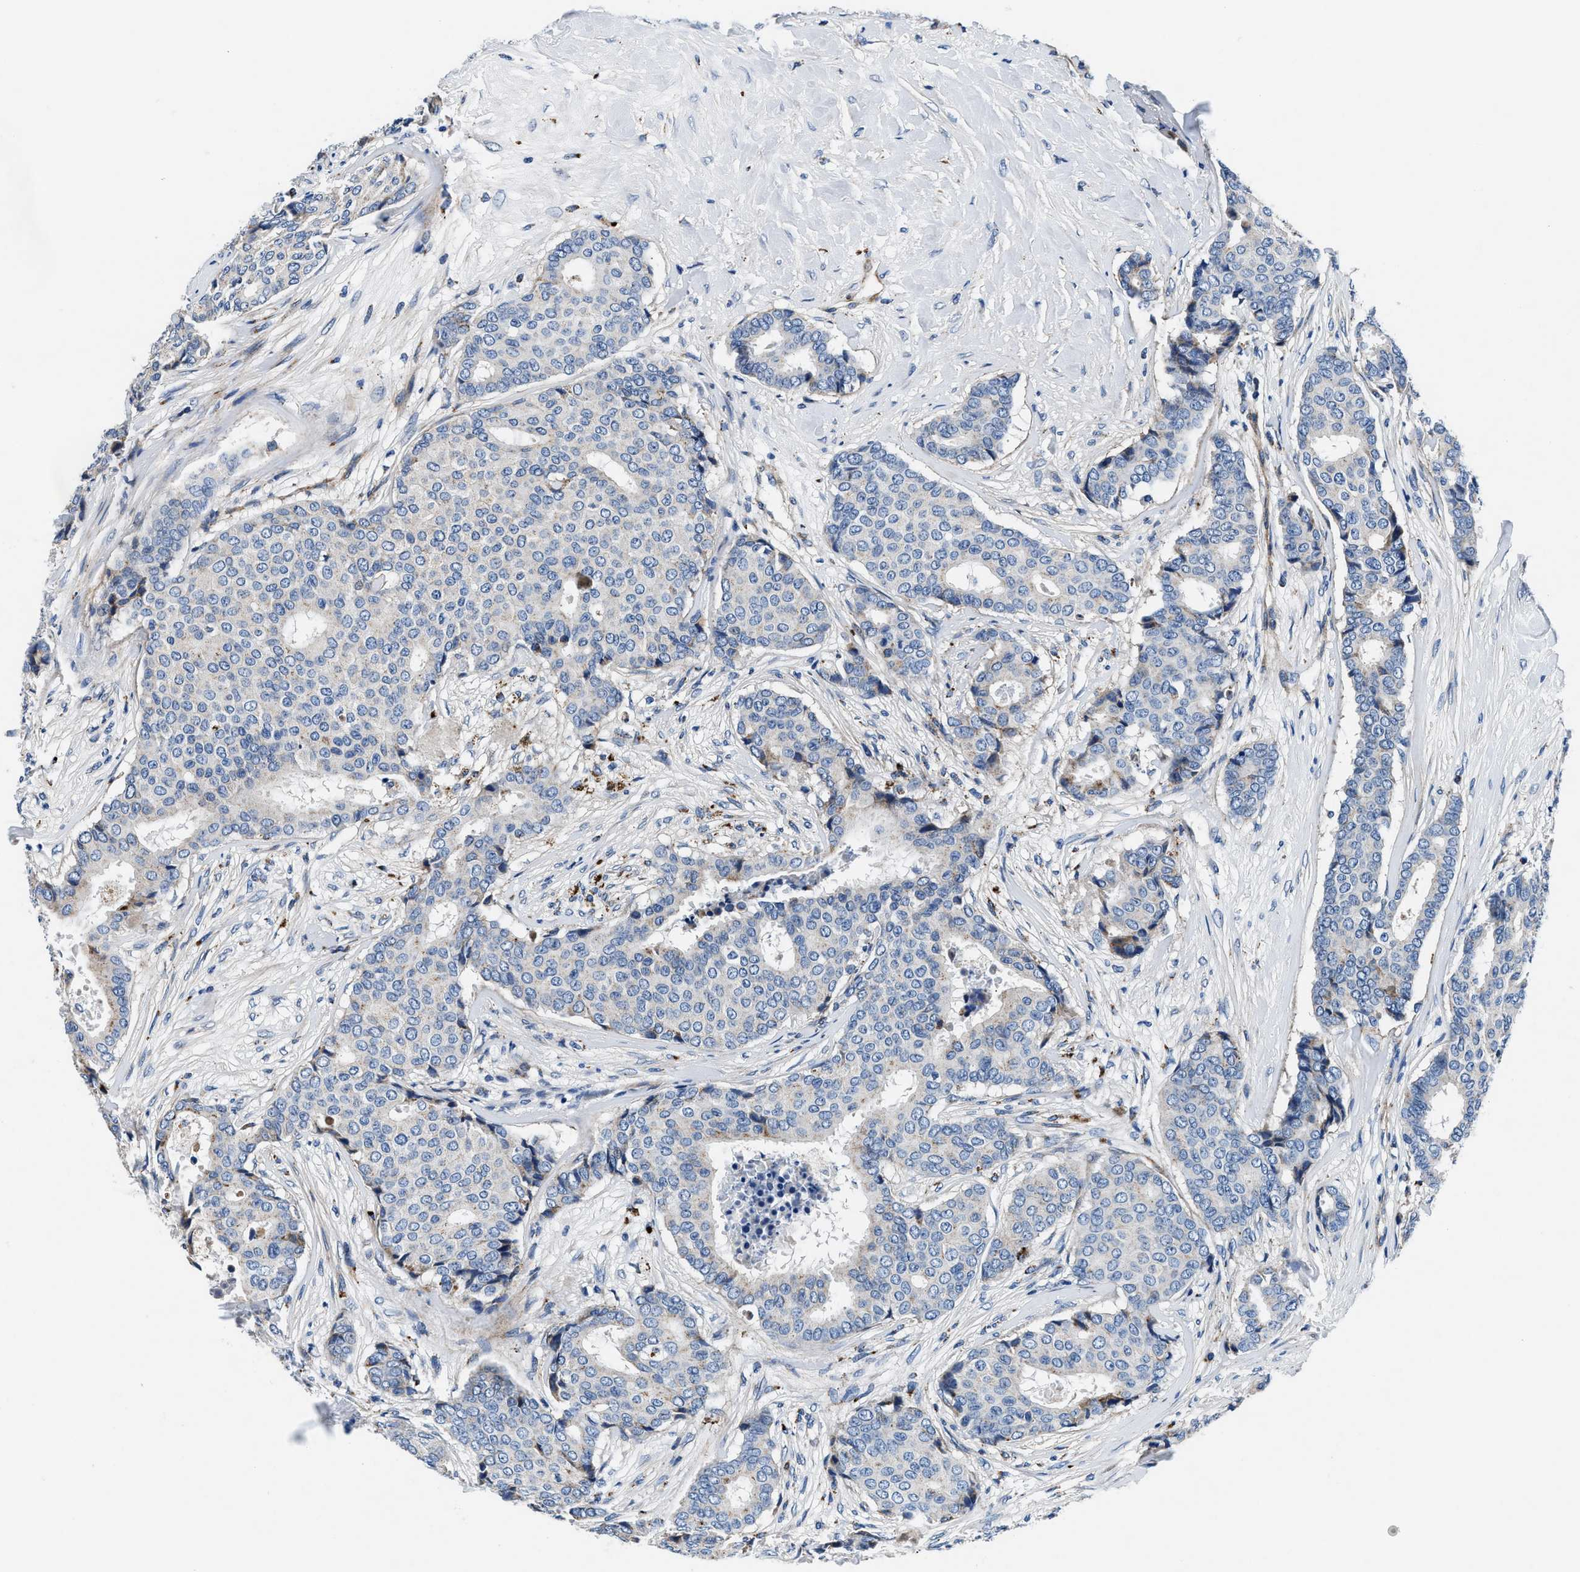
{"staining": {"intensity": "negative", "quantity": "none", "location": "none"}, "tissue": "breast cancer", "cell_type": "Tumor cells", "image_type": "cancer", "snomed": [{"axis": "morphology", "description": "Duct carcinoma"}, {"axis": "topography", "description": "Breast"}], "caption": "Immunohistochemistry micrograph of human breast intraductal carcinoma stained for a protein (brown), which reveals no staining in tumor cells.", "gene": "DAG1", "patient": {"sex": "female", "age": 75}}